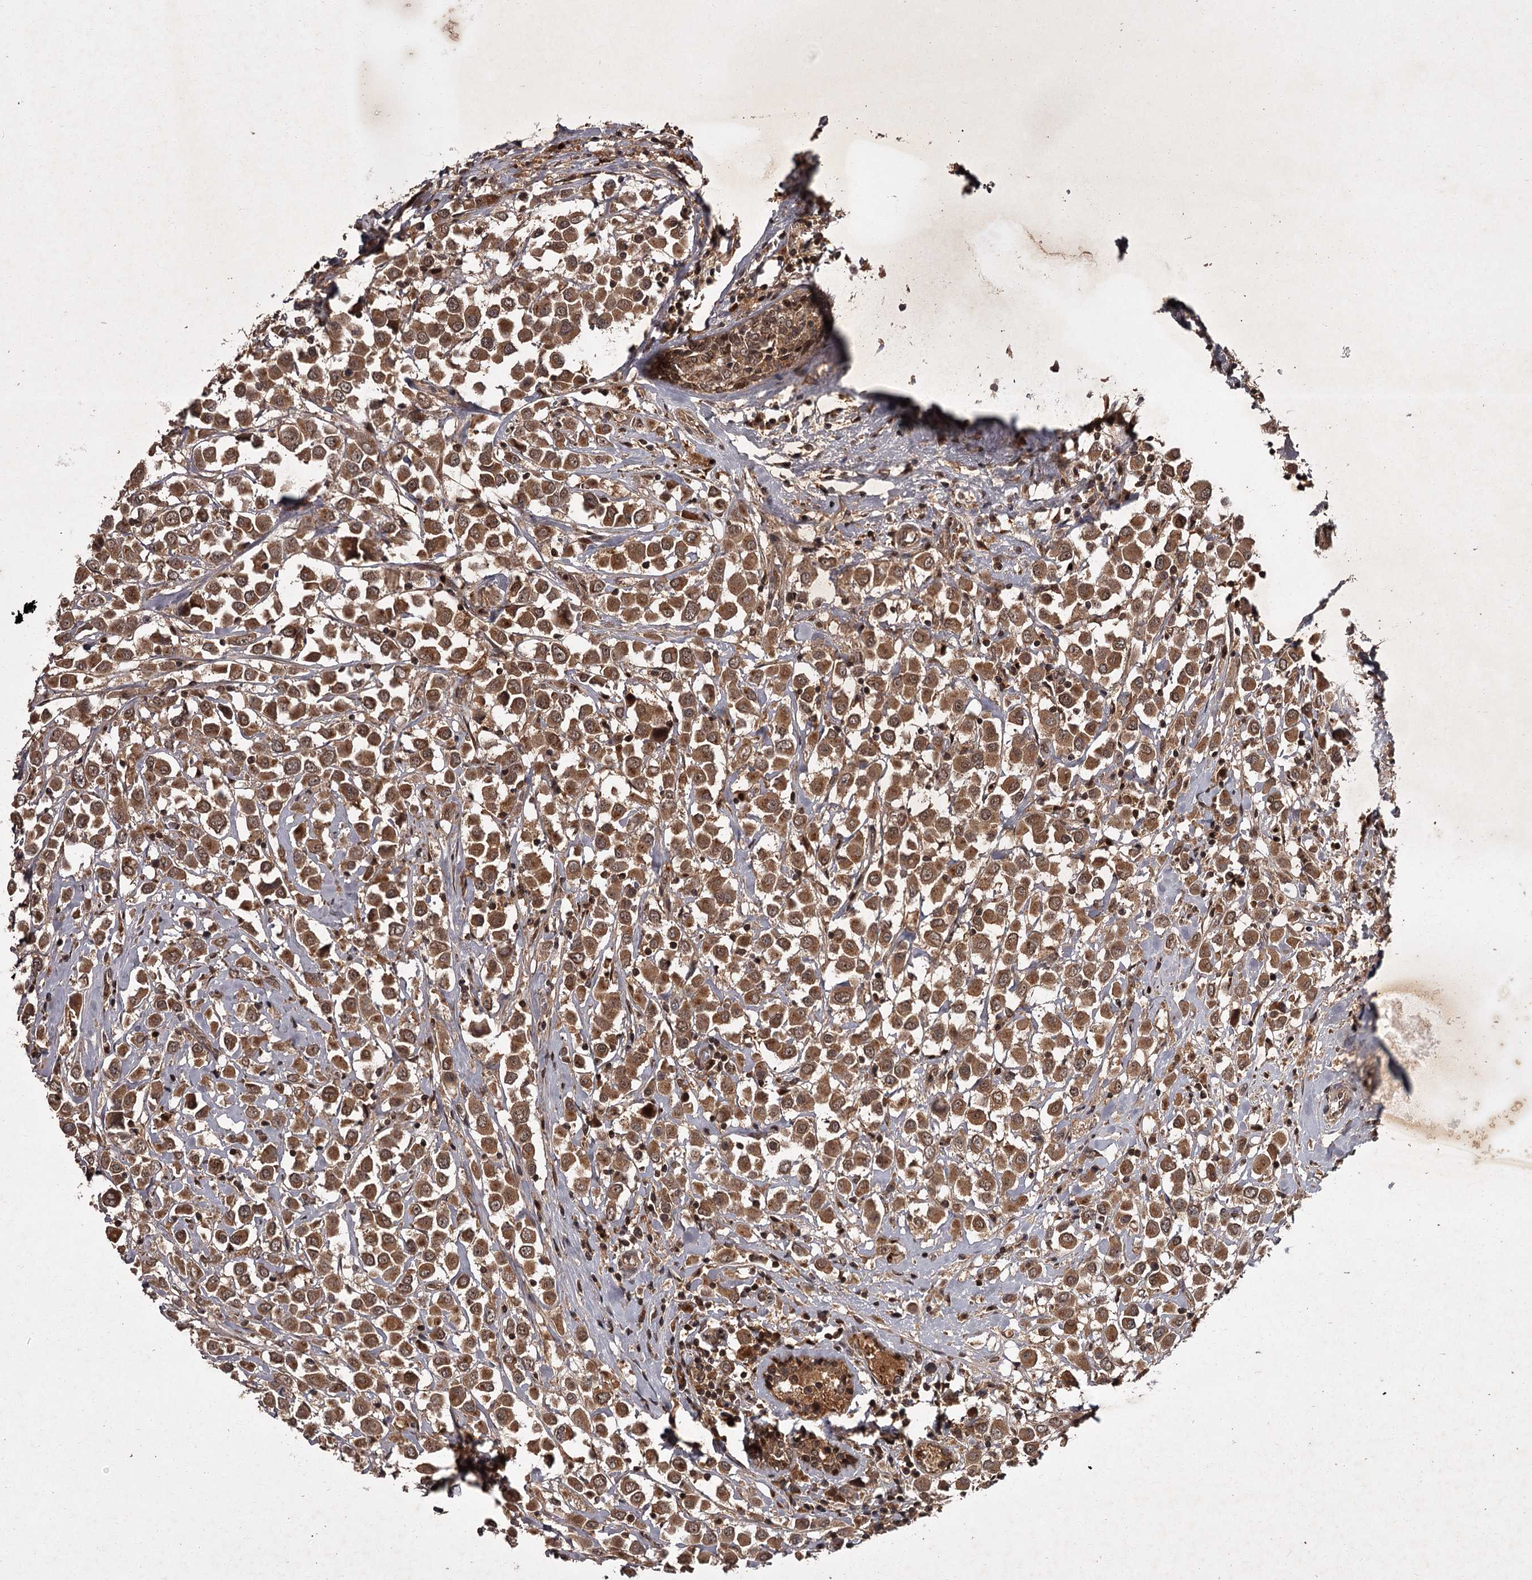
{"staining": {"intensity": "moderate", "quantity": ">75%", "location": "cytoplasmic/membranous"}, "tissue": "breast cancer", "cell_type": "Tumor cells", "image_type": "cancer", "snomed": [{"axis": "morphology", "description": "Duct carcinoma"}, {"axis": "topography", "description": "Breast"}], "caption": "Tumor cells display medium levels of moderate cytoplasmic/membranous staining in approximately >75% of cells in breast infiltrating ductal carcinoma. The staining was performed using DAB to visualize the protein expression in brown, while the nuclei were stained in blue with hematoxylin (Magnification: 20x).", "gene": "TBC1D23", "patient": {"sex": "female", "age": 61}}